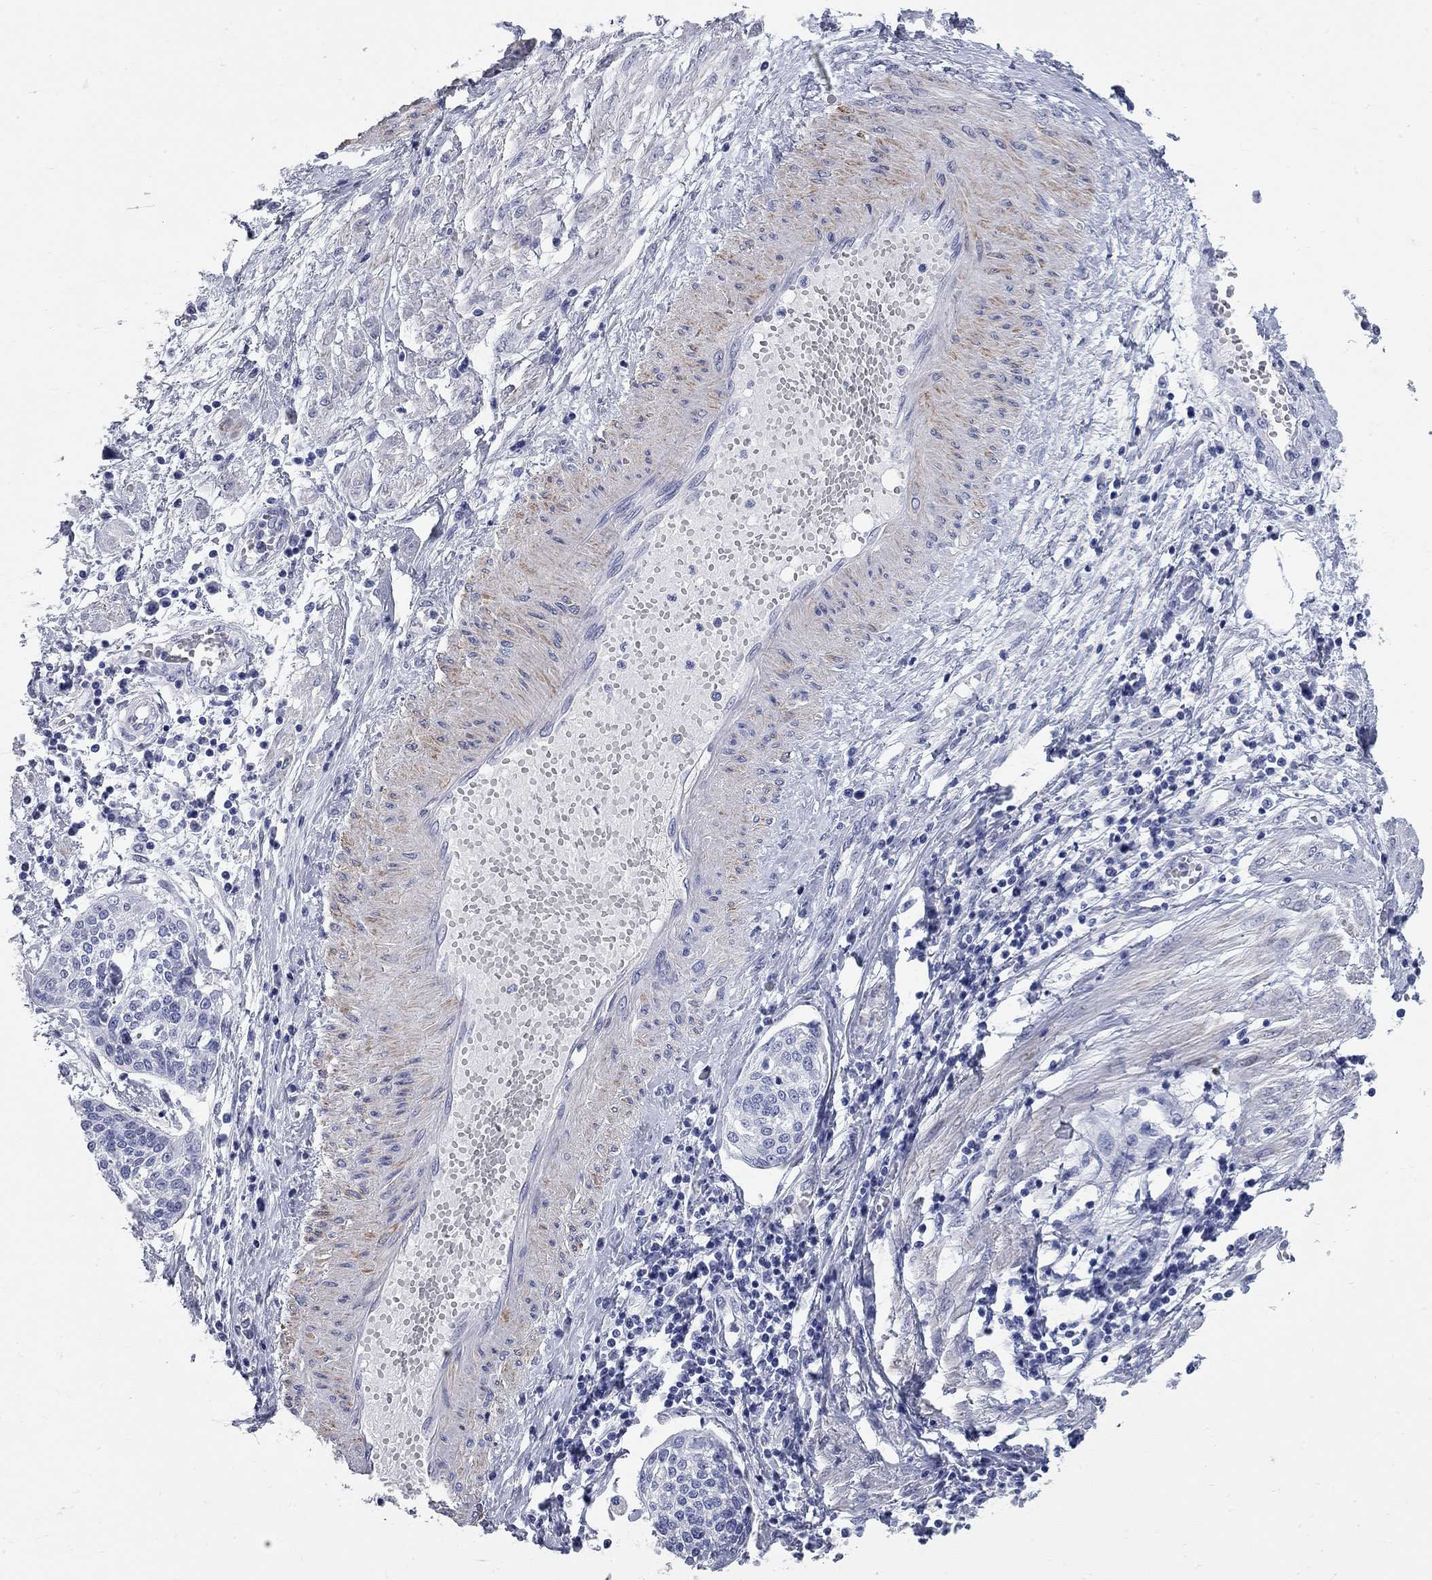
{"staining": {"intensity": "negative", "quantity": "none", "location": "none"}, "tissue": "cervical cancer", "cell_type": "Tumor cells", "image_type": "cancer", "snomed": [{"axis": "morphology", "description": "Squamous cell carcinoma, NOS"}, {"axis": "topography", "description": "Cervix"}], "caption": "An immunohistochemistry micrograph of cervical cancer is shown. There is no staining in tumor cells of cervical cancer.", "gene": "BPIFB1", "patient": {"sex": "female", "age": 34}}